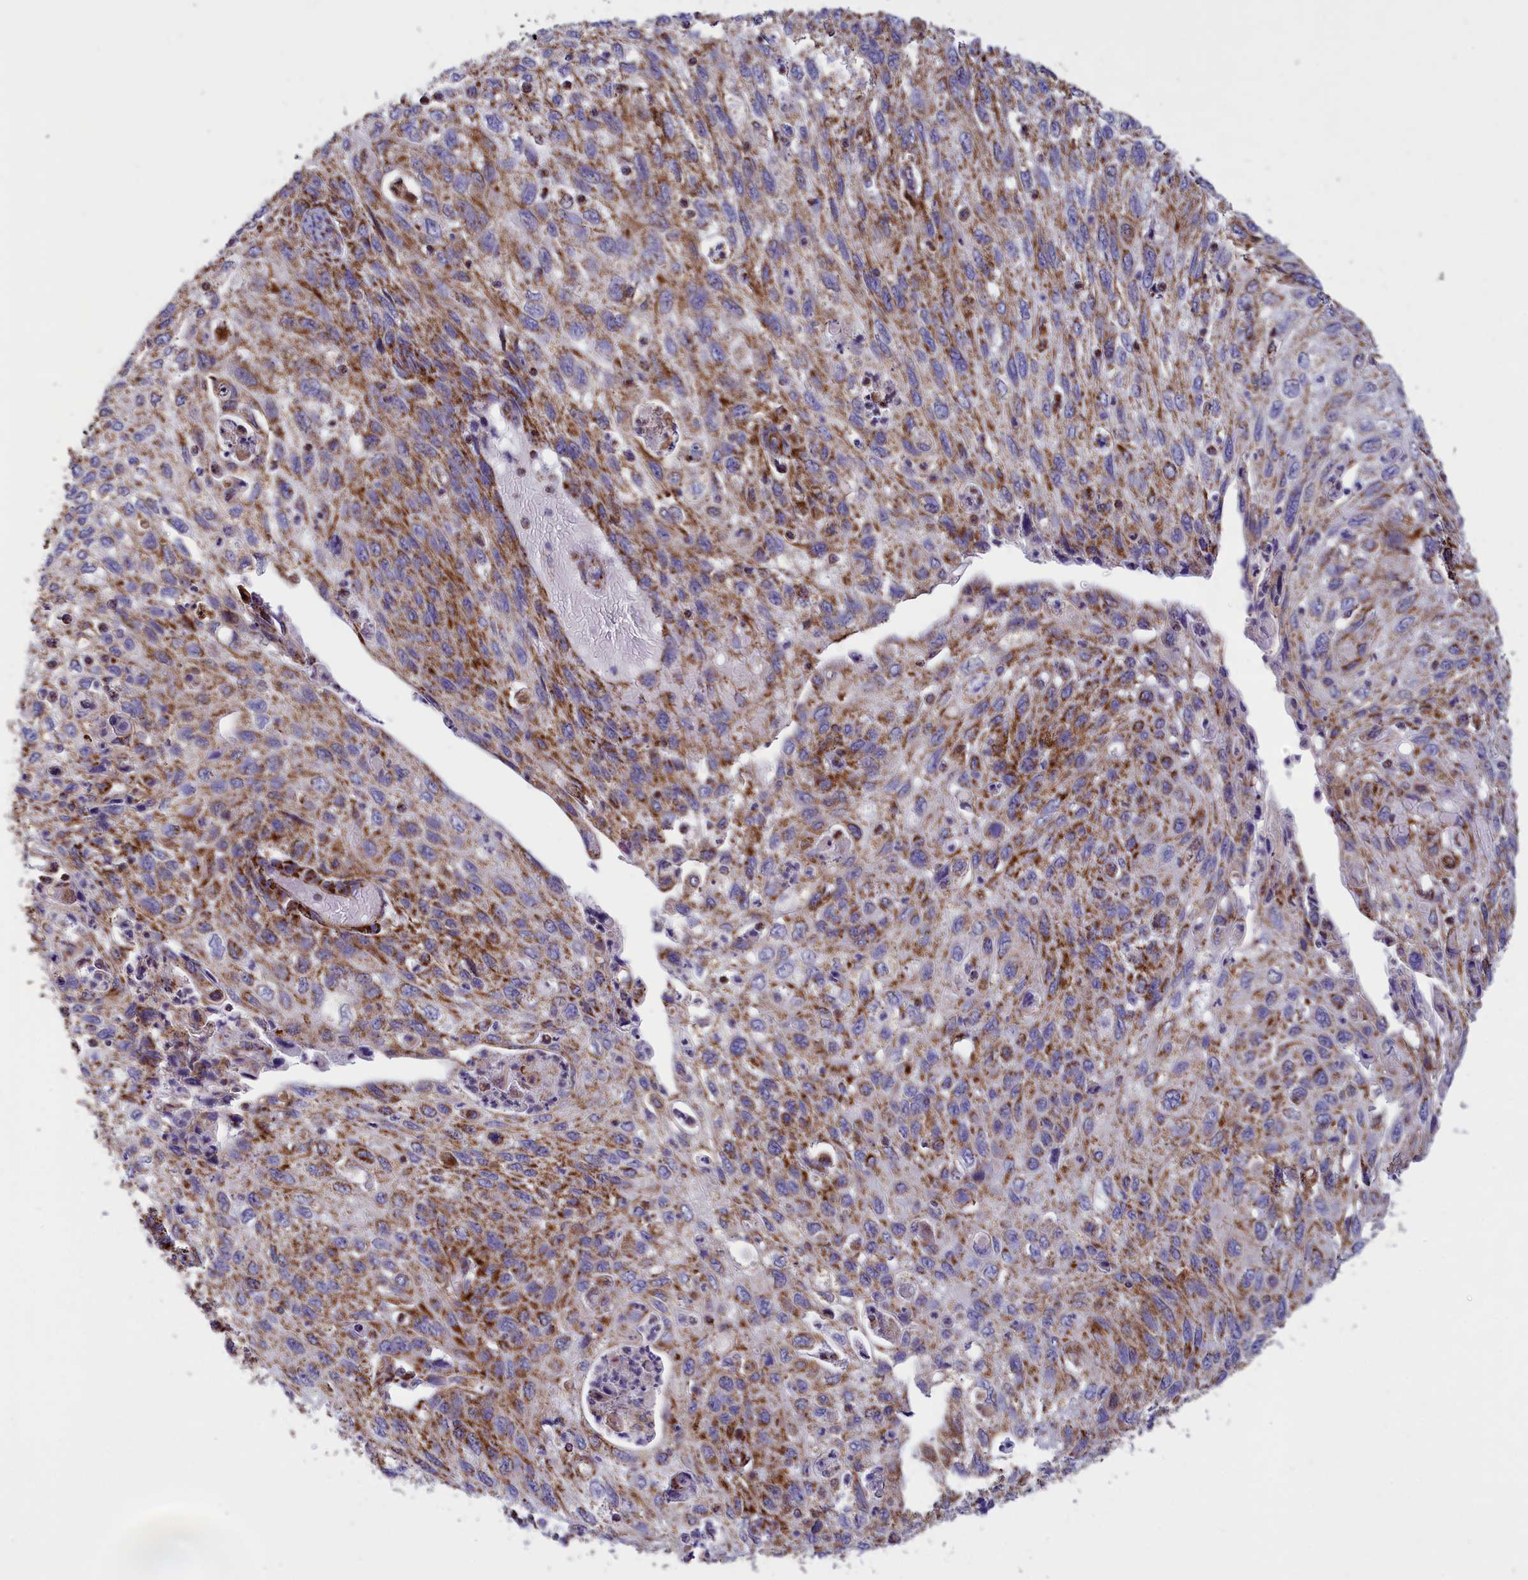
{"staining": {"intensity": "strong", "quantity": "25%-75%", "location": "cytoplasmic/membranous"}, "tissue": "cervical cancer", "cell_type": "Tumor cells", "image_type": "cancer", "snomed": [{"axis": "morphology", "description": "Squamous cell carcinoma, NOS"}, {"axis": "topography", "description": "Cervix"}], "caption": "The immunohistochemical stain shows strong cytoplasmic/membranous positivity in tumor cells of cervical squamous cell carcinoma tissue.", "gene": "ISOC2", "patient": {"sex": "female", "age": 70}}